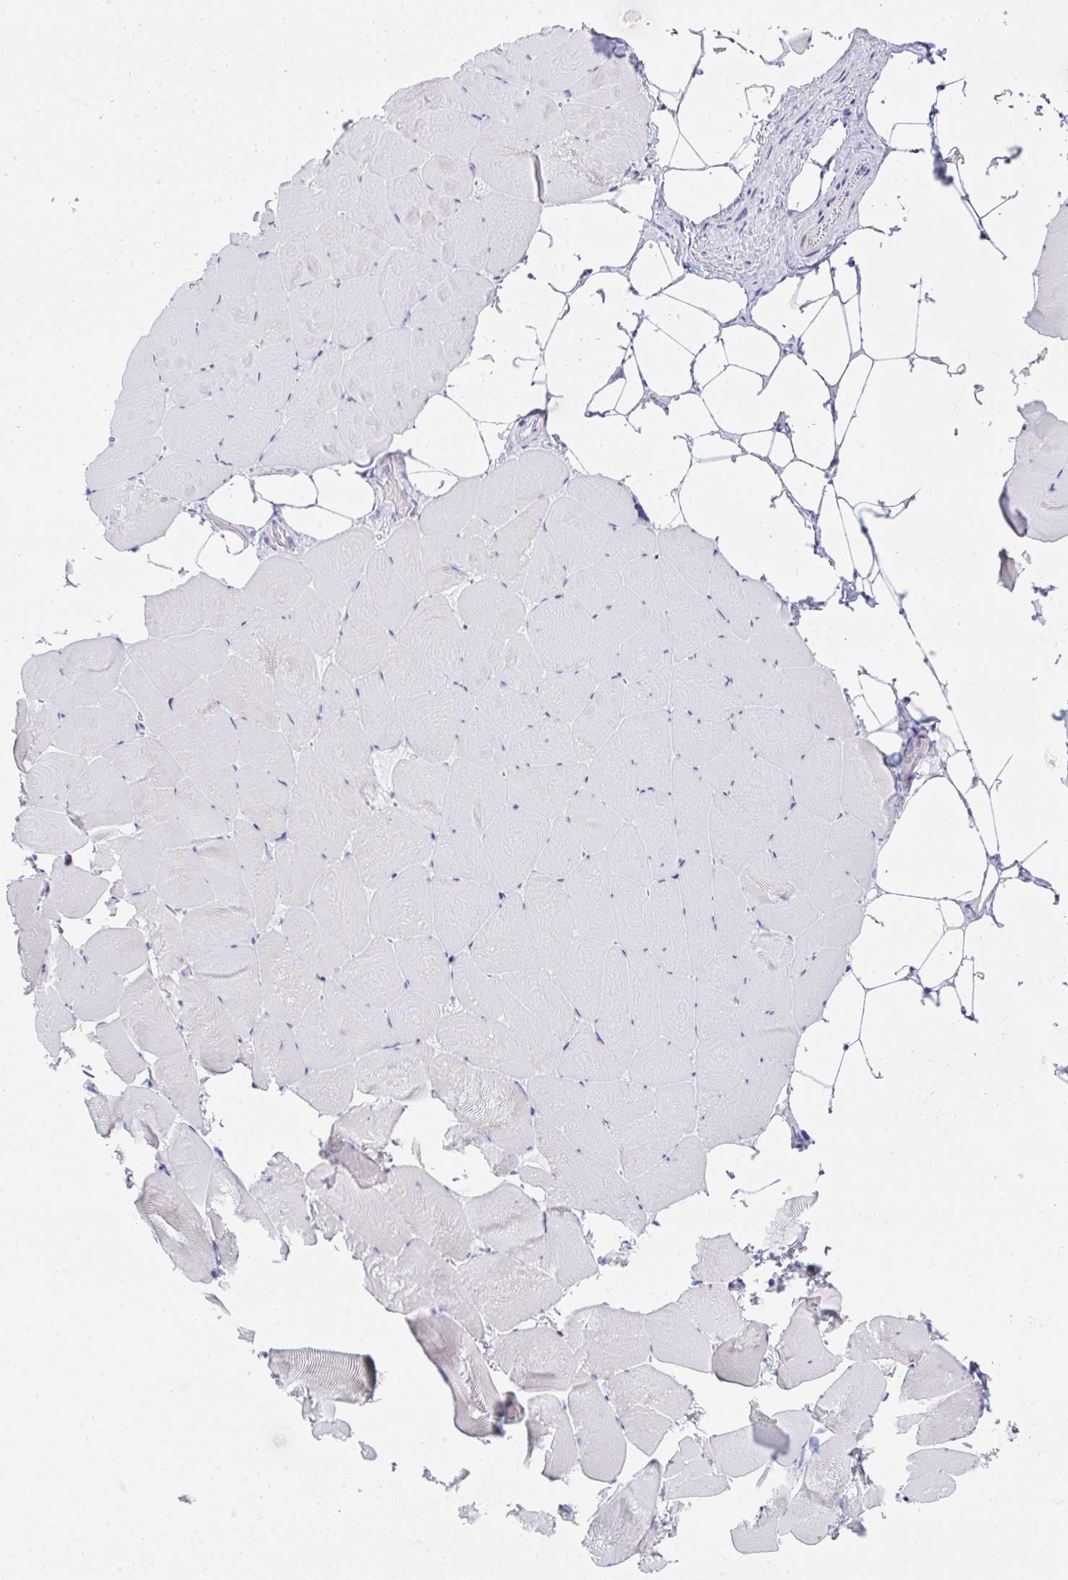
{"staining": {"intensity": "negative", "quantity": "none", "location": "none"}, "tissue": "skeletal muscle", "cell_type": "Myocytes", "image_type": "normal", "snomed": [{"axis": "morphology", "description": "Normal tissue, NOS"}, {"axis": "topography", "description": "Skeletal muscle"}], "caption": "The IHC histopathology image has no significant staining in myocytes of skeletal muscle.", "gene": "MGAM2", "patient": {"sex": "female", "age": 64}}